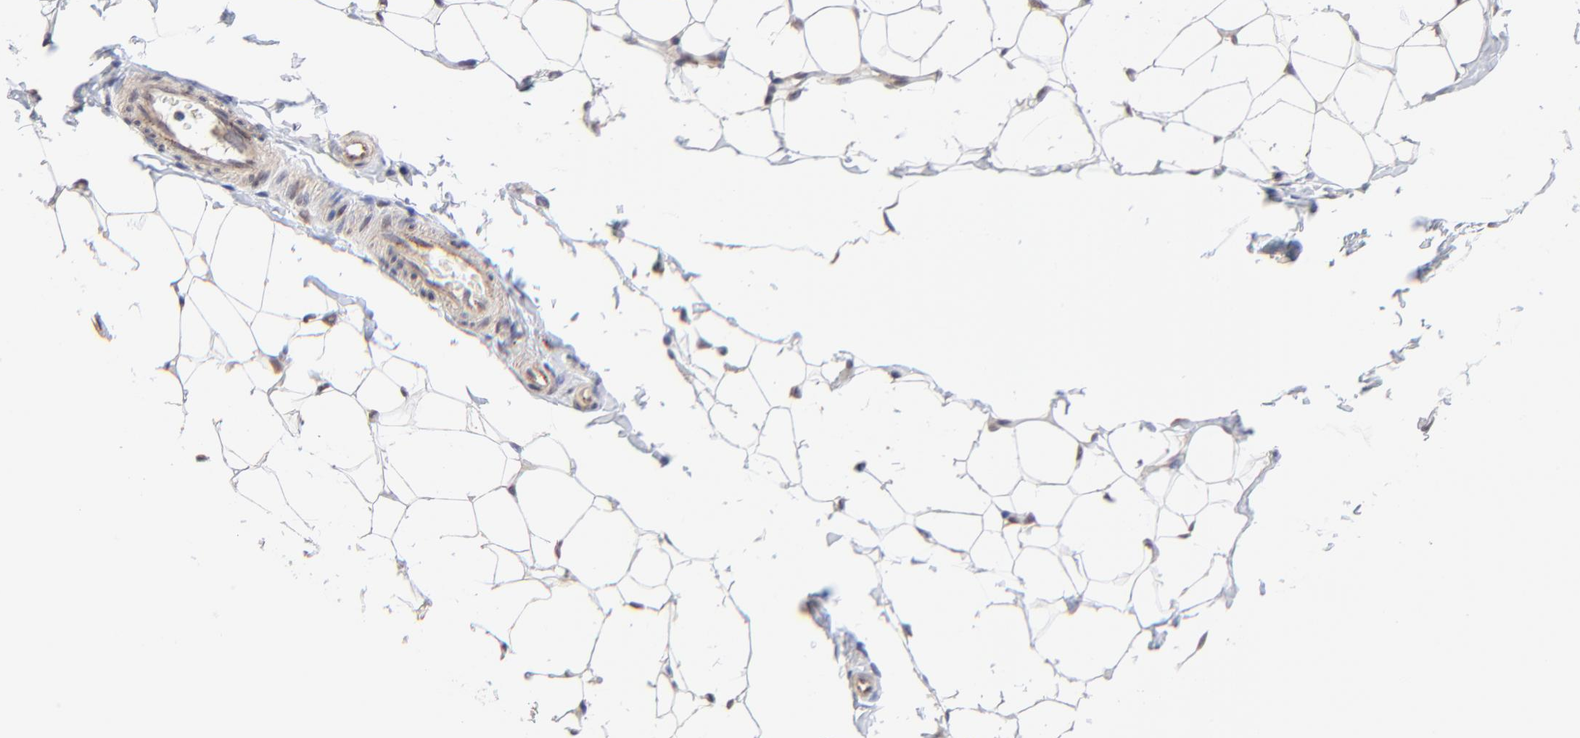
{"staining": {"intensity": "negative", "quantity": "none", "location": "none"}, "tissue": "adipose tissue", "cell_type": "Adipocytes", "image_type": "normal", "snomed": [{"axis": "morphology", "description": "Normal tissue, NOS"}, {"axis": "topography", "description": "Soft tissue"}], "caption": "High power microscopy photomicrograph of an IHC photomicrograph of benign adipose tissue, revealing no significant expression in adipocytes.", "gene": "PDE4B", "patient": {"sex": "male", "age": 26}}